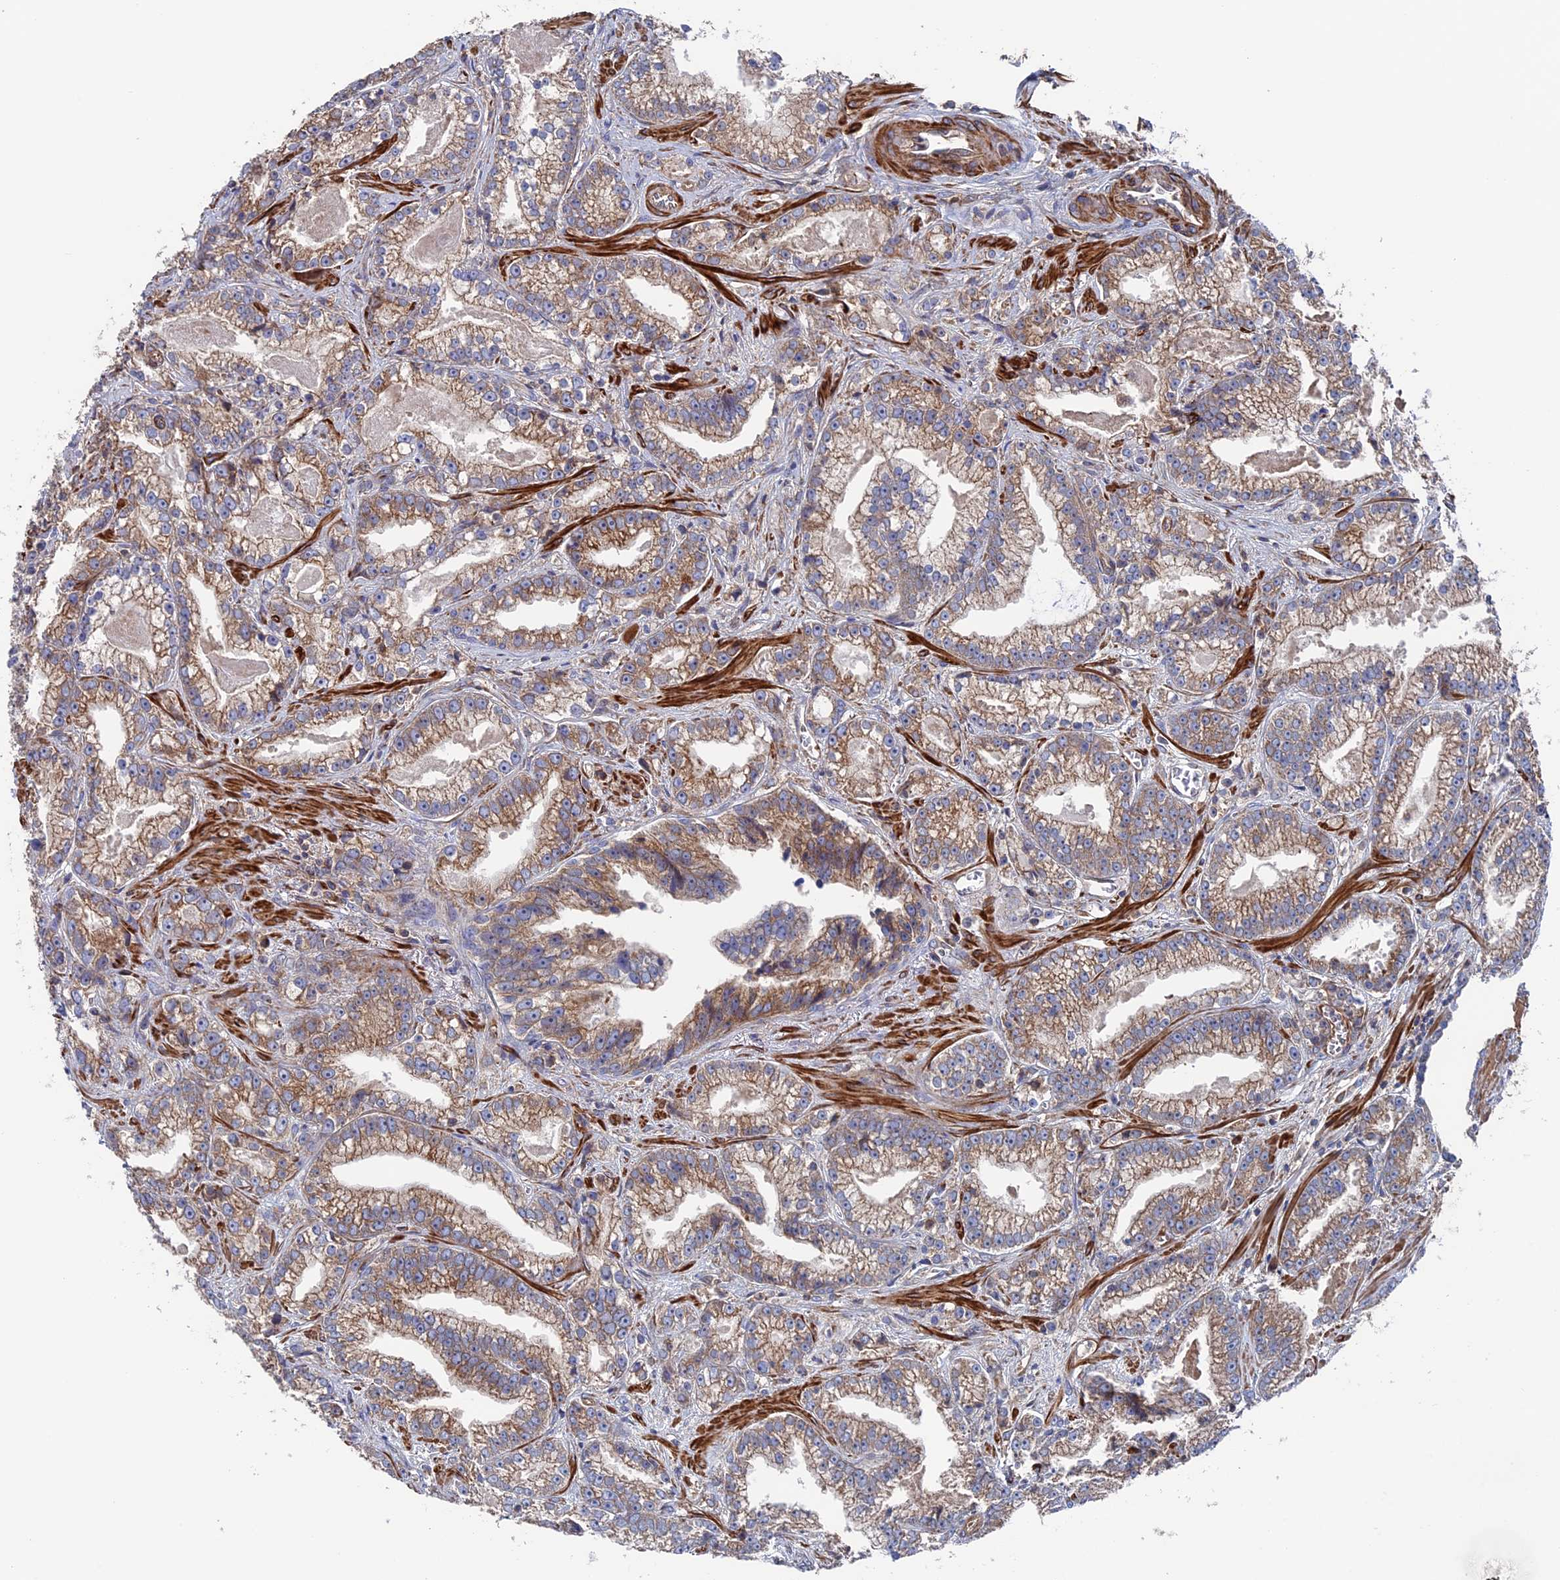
{"staining": {"intensity": "moderate", "quantity": ">75%", "location": "cytoplasmic/membranous"}, "tissue": "prostate cancer", "cell_type": "Tumor cells", "image_type": "cancer", "snomed": [{"axis": "morphology", "description": "Adenocarcinoma, High grade"}, {"axis": "topography", "description": "Prostate and seminal vesicle, NOS"}], "caption": "Brown immunohistochemical staining in prostate cancer displays moderate cytoplasmic/membranous expression in approximately >75% of tumor cells.", "gene": "DNAJC3", "patient": {"sex": "male", "age": 67}}